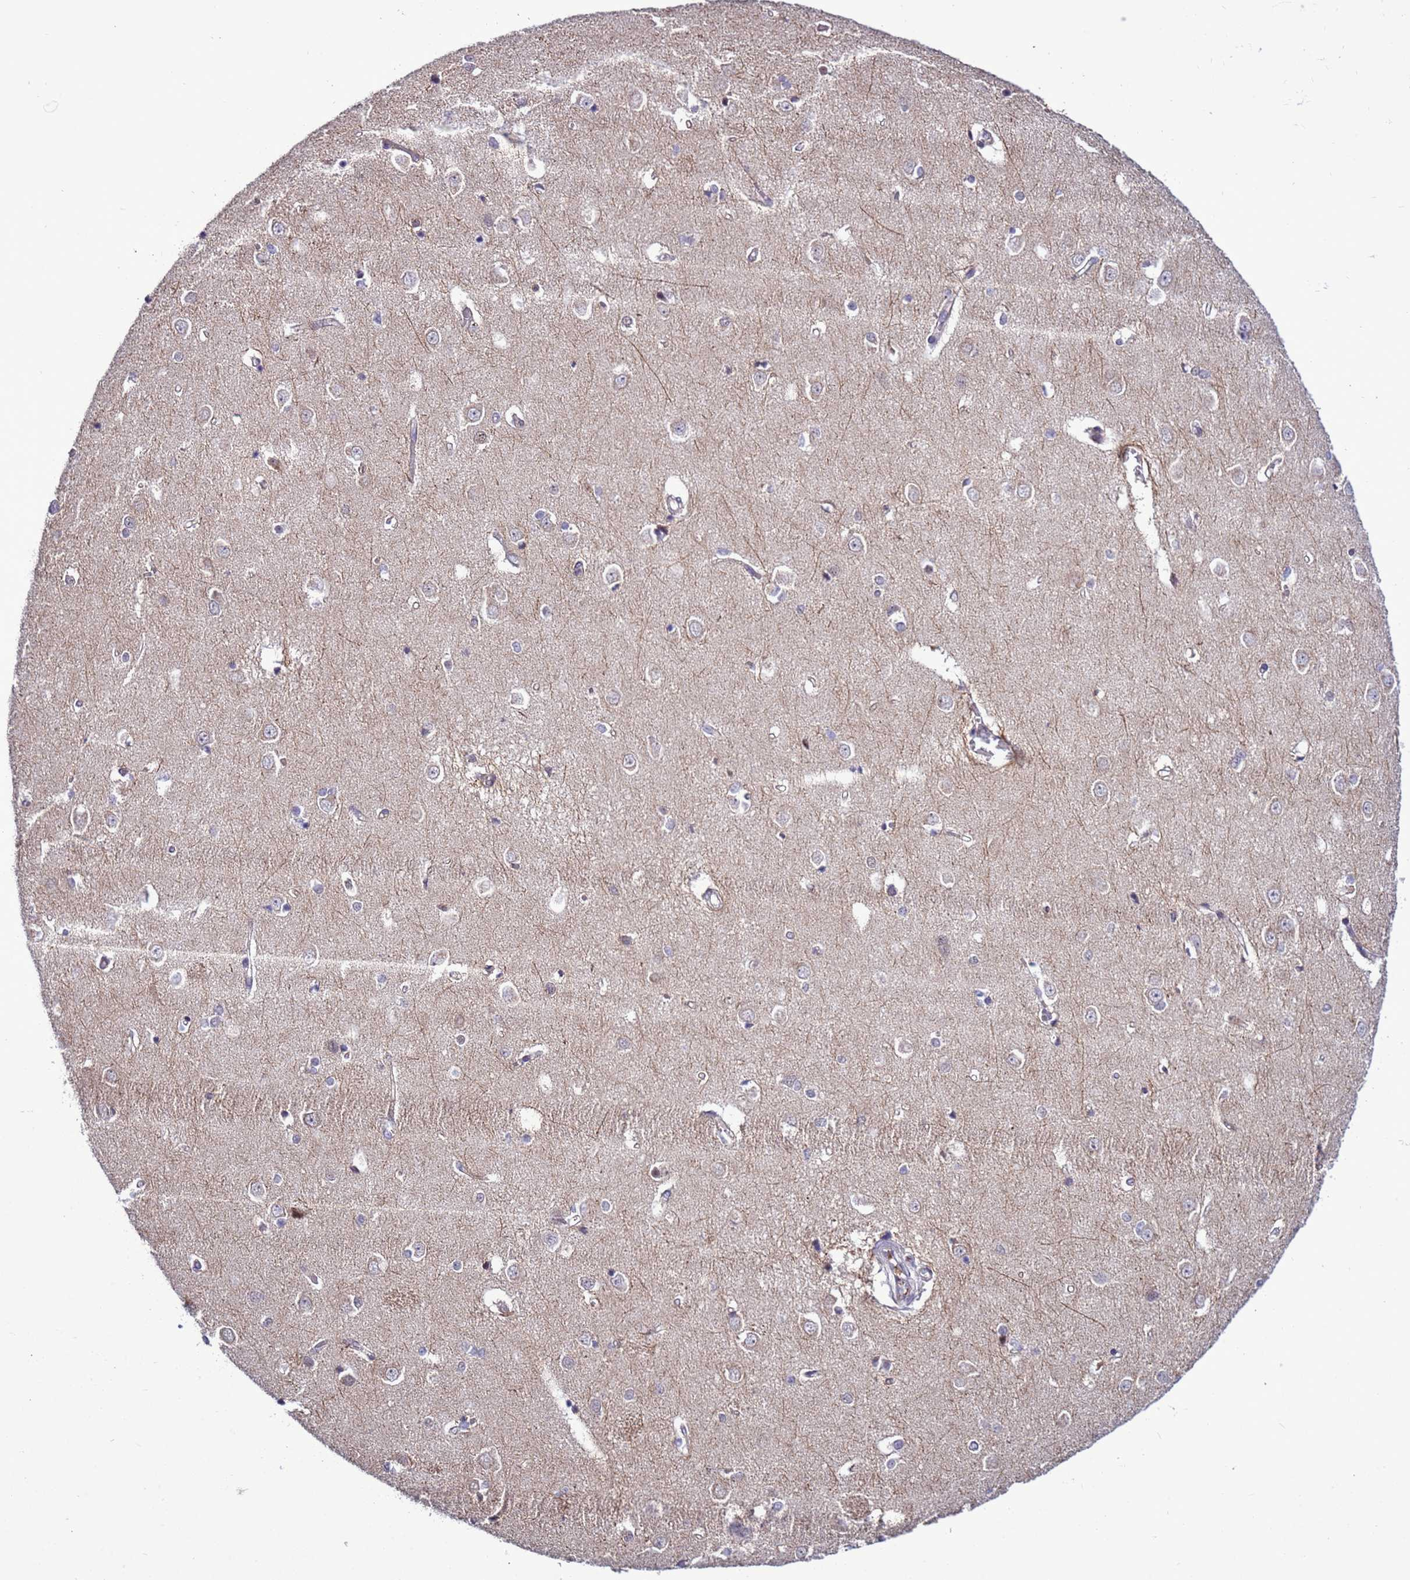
{"staining": {"intensity": "negative", "quantity": "none", "location": "none"}, "tissue": "caudate", "cell_type": "Glial cells", "image_type": "normal", "snomed": [{"axis": "morphology", "description": "Normal tissue, NOS"}, {"axis": "topography", "description": "Lateral ventricle wall"}], "caption": "Glial cells show no significant protein positivity in normal caudate.", "gene": "GEN1", "patient": {"sex": "male", "age": 37}}